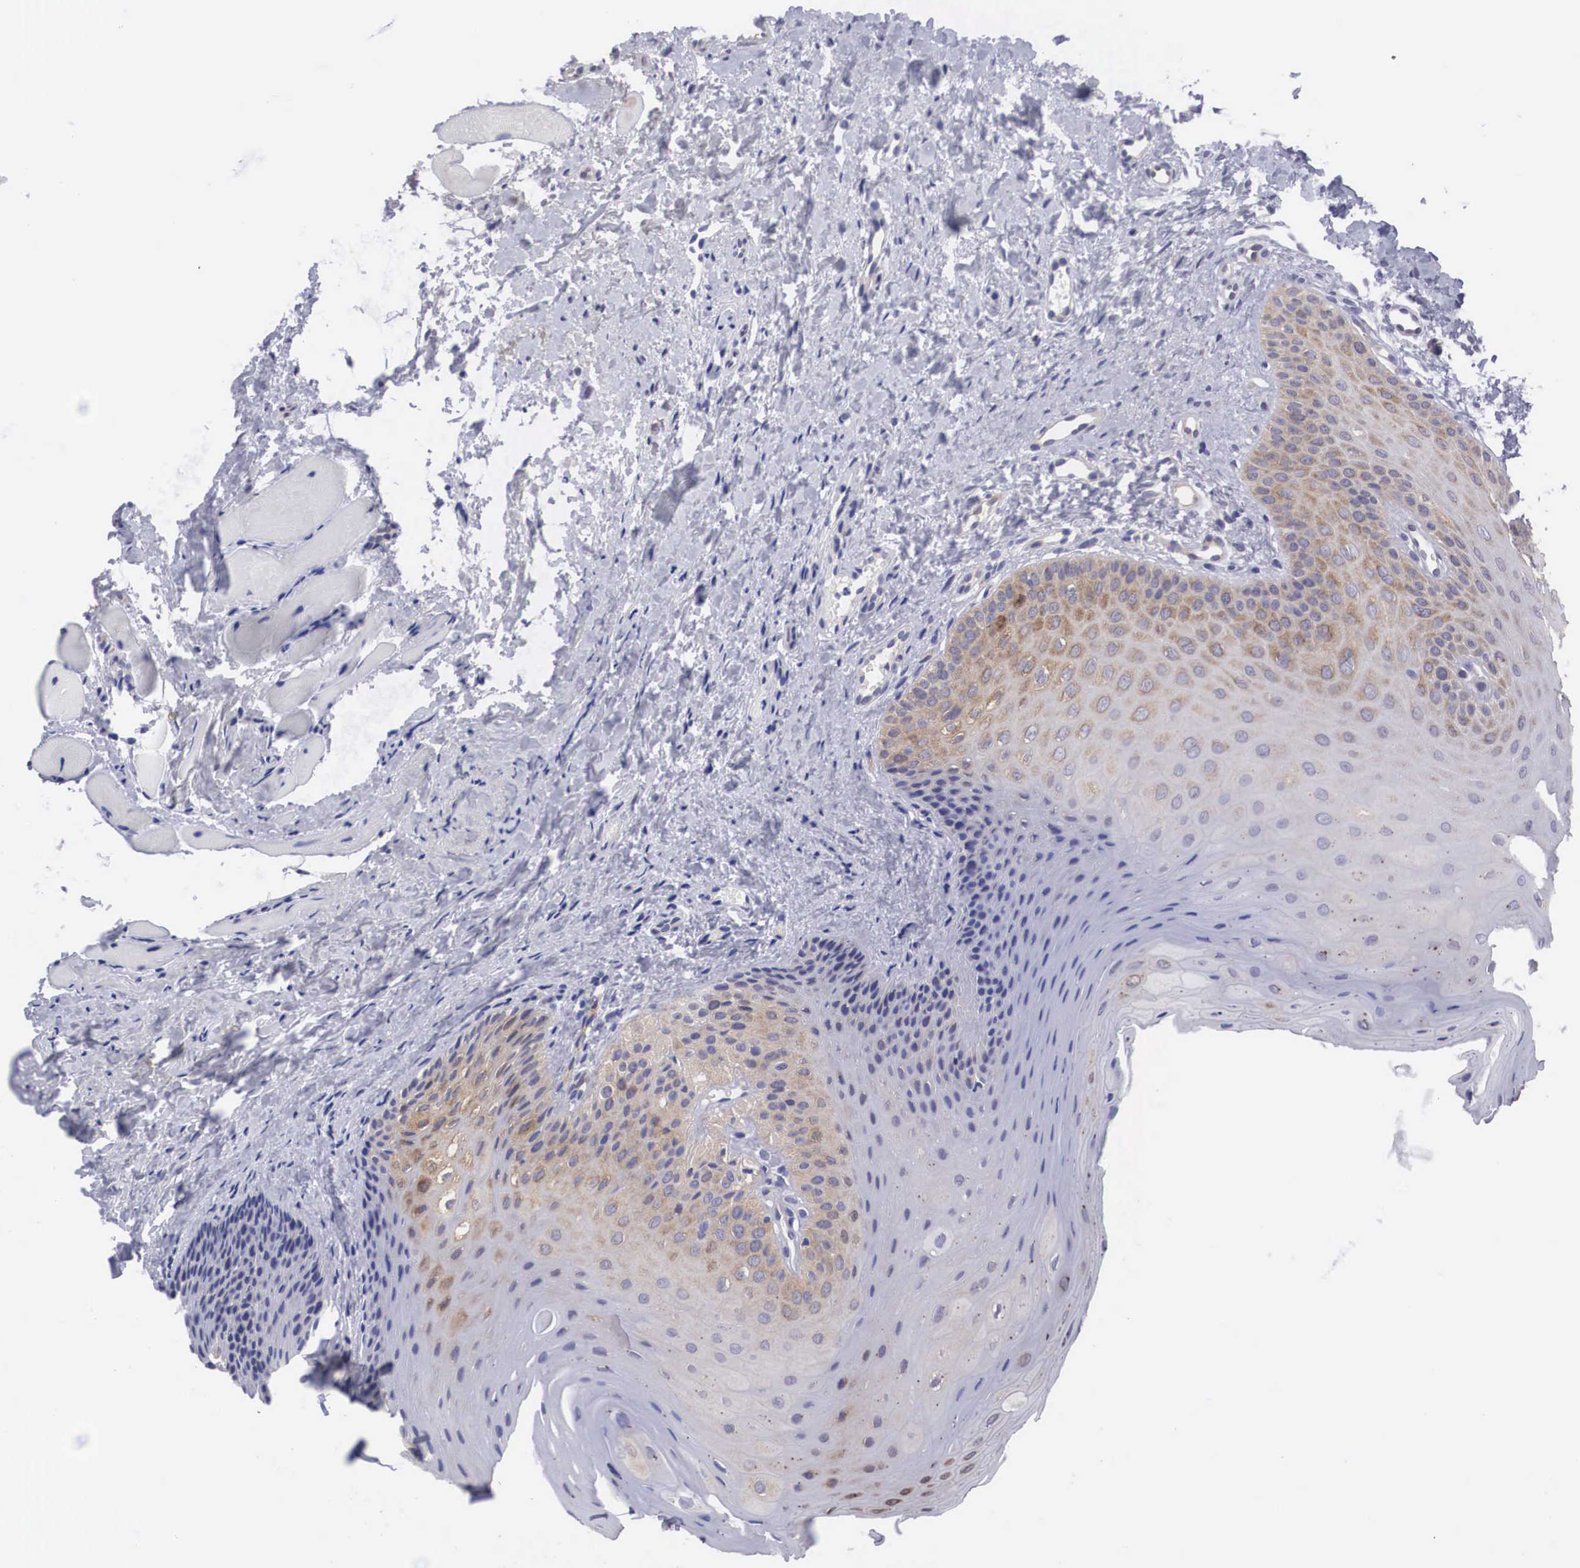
{"staining": {"intensity": "weak", "quantity": "25%-75%", "location": "cytoplasmic/membranous"}, "tissue": "oral mucosa", "cell_type": "Squamous epithelial cells", "image_type": "normal", "snomed": [{"axis": "morphology", "description": "Normal tissue, NOS"}, {"axis": "topography", "description": "Oral tissue"}], "caption": "The image exhibits staining of benign oral mucosa, revealing weak cytoplasmic/membranous protein staining (brown color) within squamous epithelial cells. Nuclei are stained in blue.", "gene": "MAST4", "patient": {"sex": "female", "age": 23}}